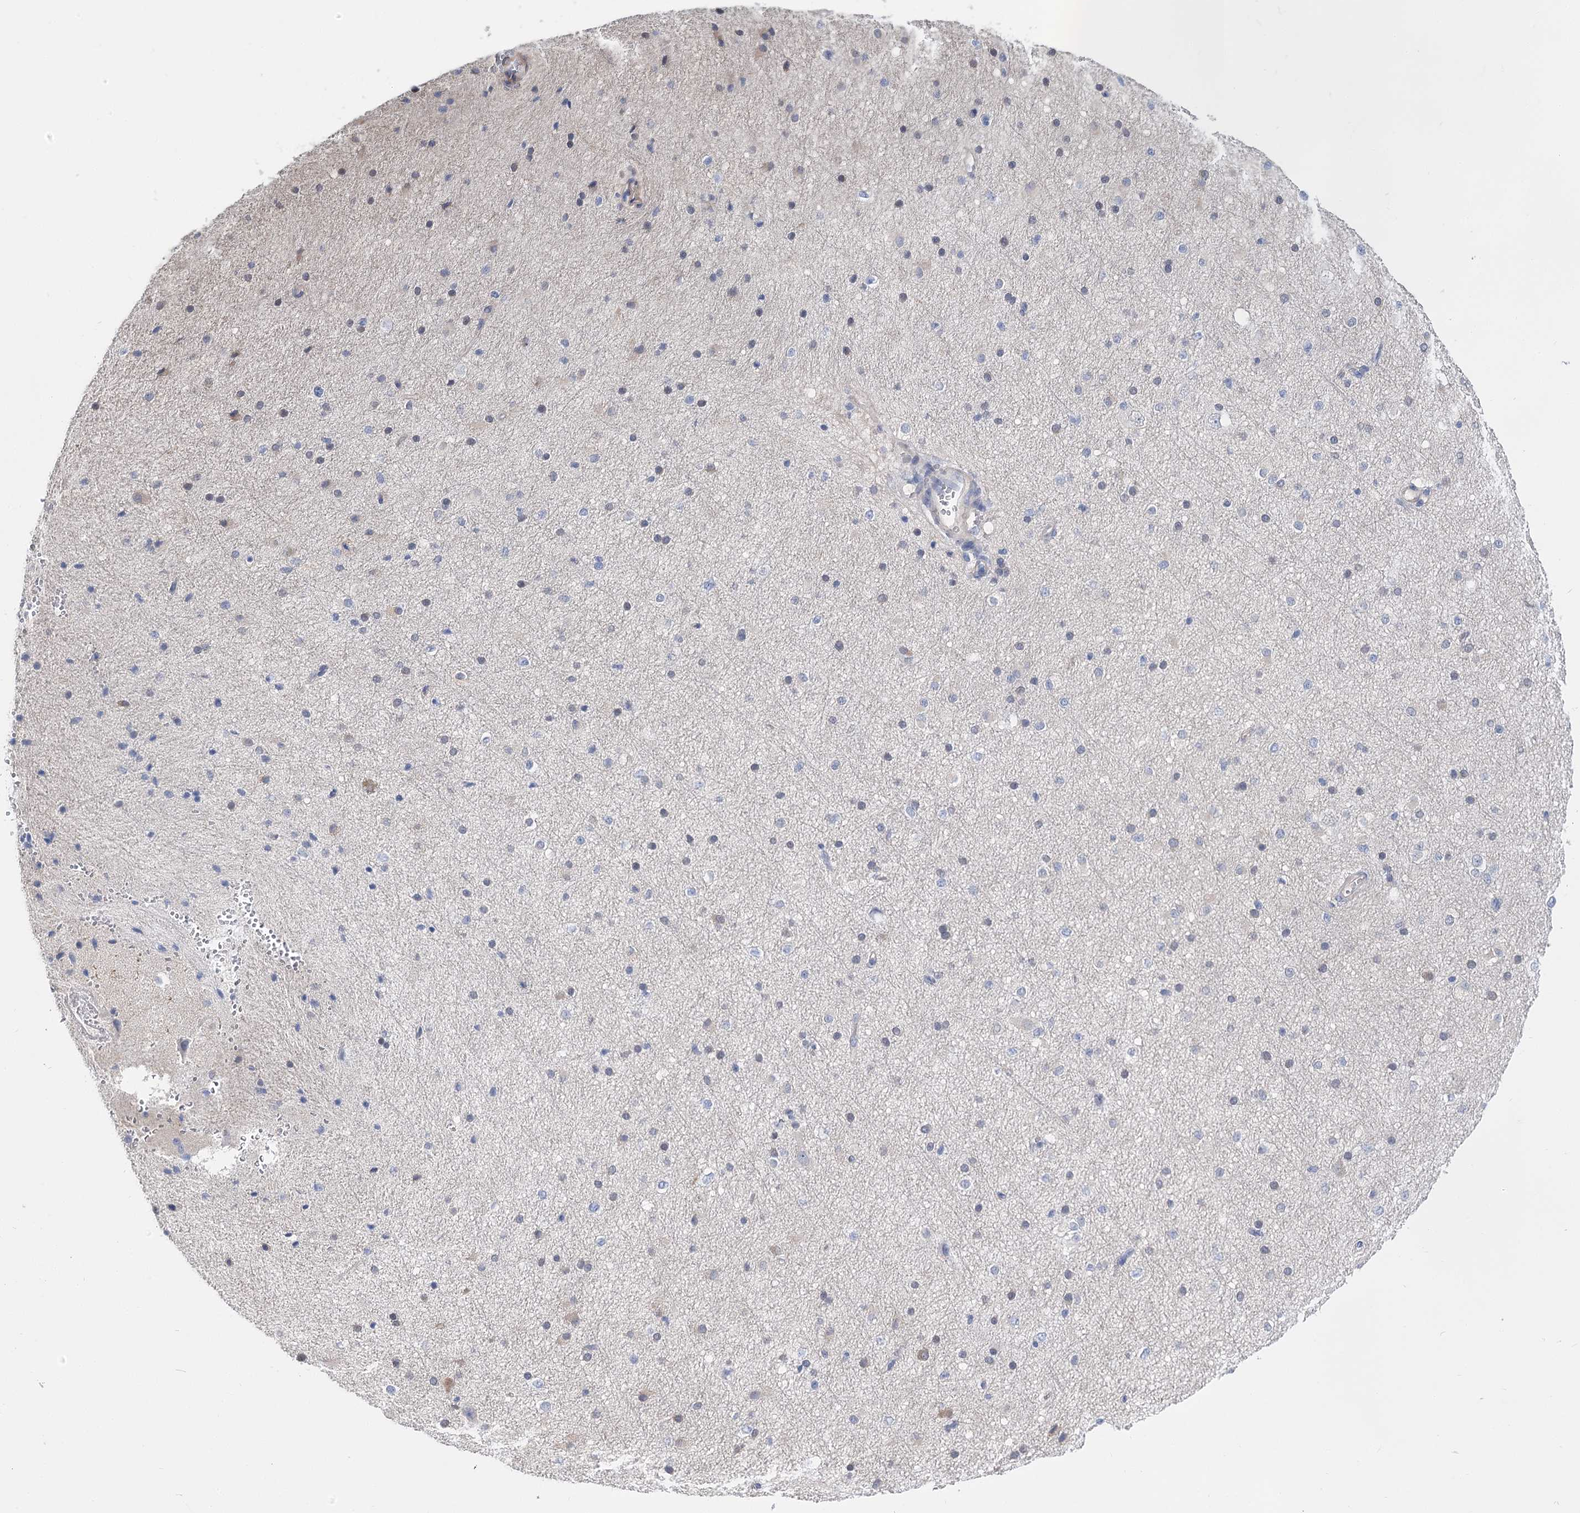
{"staining": {"intensity": "negative", "quantity": "none", "location": "none"}, "tissue": "cerebral cortex", "cell_type": "Endothelial cells", "image_type": "normal", "snomed": [{"axis": "morphology", "description": "Normal tissue, NOS"}, {"axis": "morphology", "description": "Developmental malformation"}, {"axis": "topography", "description": "Cerebral cortex"}], "caption": "DAB immunohistochemical staining of unremarkable human cerebral cortex exhibits no significant staining in endothelial cells. The staining is performed using DAB (3,3'-diaminobenzidine) brown chromogen with nuclei counter-stained in using hematoxylin.", "gene": "UGP2", "patient": {"sex": "female", "age": 30}}